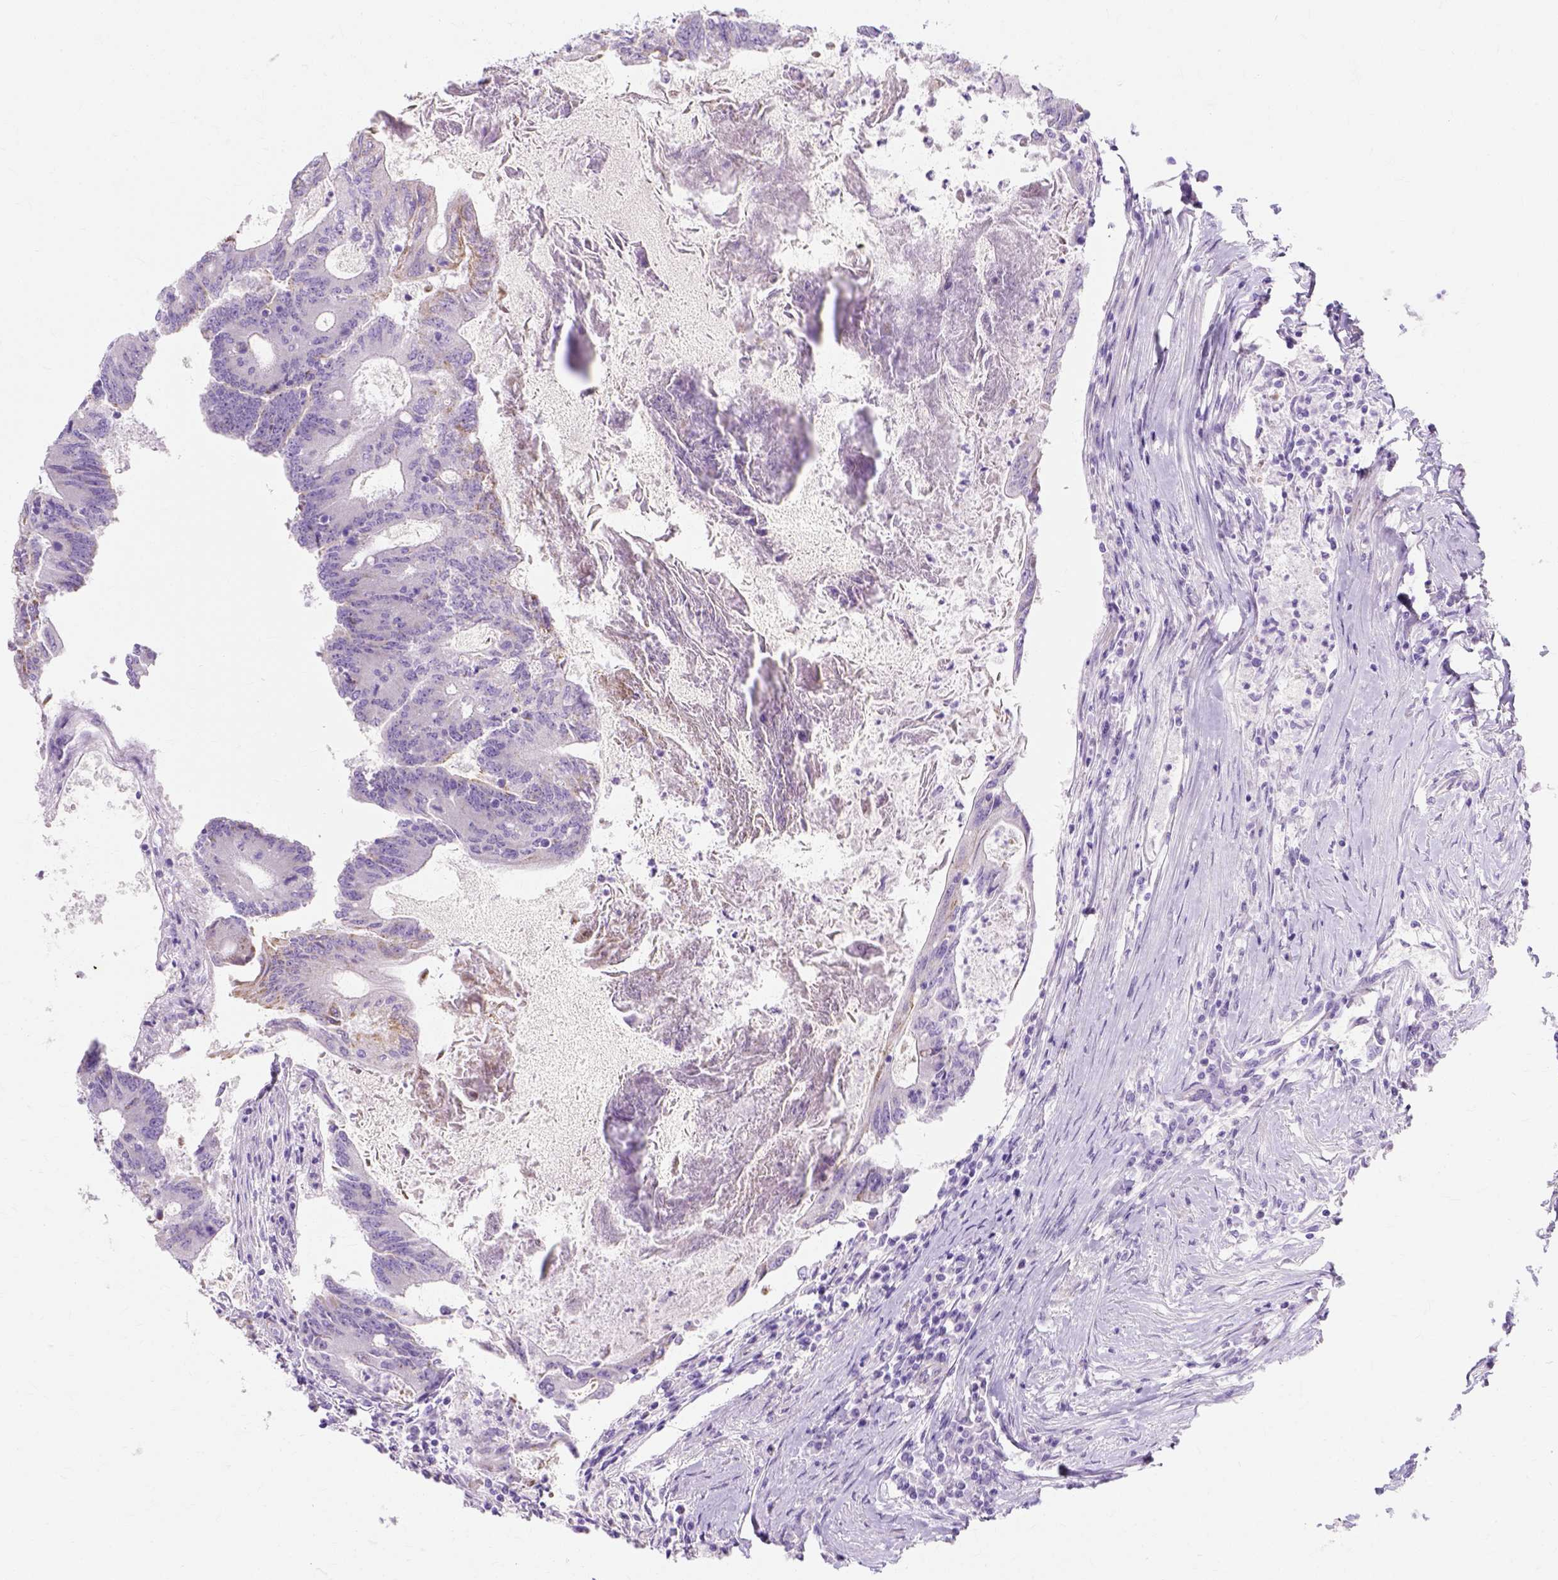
{"staining": {"intensity": "moderate", "quantity": "<25%", "location": "cytoplasmic/membranous"}, "tissue": "colorectal cancer", "cell_type": "Tumor cells", "image_type": "cancer", "snomed": [{"axis": "morphology", "description": "Adenocarcinoma, NOS"}, {"axis": "topography", "description": "Colon"}], "caption": "Moderate cytoplasmic/membranous staining is appreciated in about <25% of tumor cells in colorectal adenocarcinoma.", "gene": "MYH15", "patient": {"sex": "female", "age": 70}}